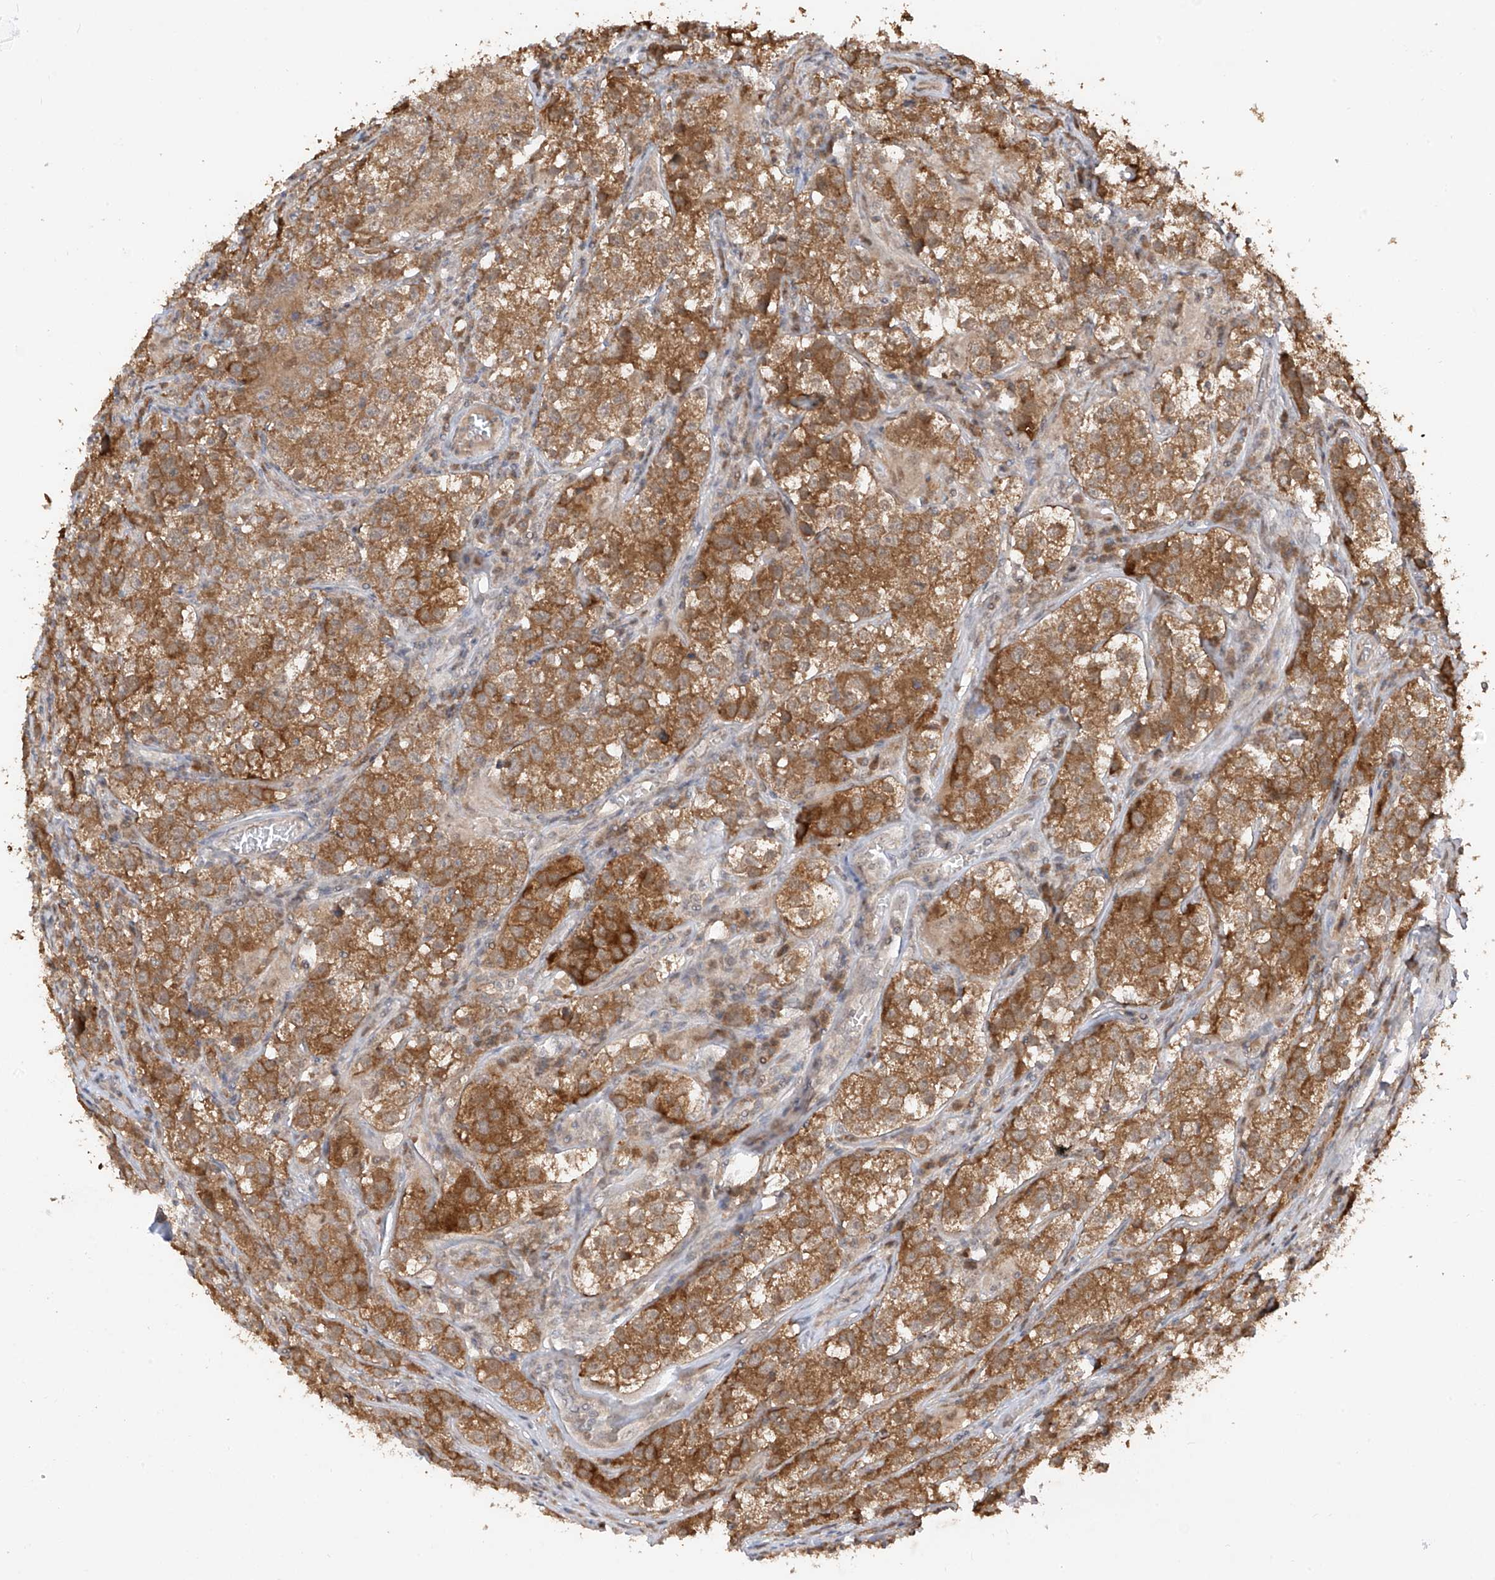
{"staining": {"intensity": "moderate", "quantity": ">75%", "location": "cytoplasmic/membranous"}, "tissue": "testis cancer", "cell_type": "Tumor cells", "image_type": "cancer", "snomed": [{"axis": "morphology", "description": "Seminoma, NOS"}, {"axis": "morphology", "description": "Carcinoma, Embryonal, NOS"}, {"axis": "topography", "description": "Testis"}], "caption": "Protein staining by IHC demonstrates moderate cytoplasmic/membranous staining in about >75% of tumor cells in seminoma (testis).", "gene": "COLGALT2", "patient": {"sex": "male", "age": 43}}